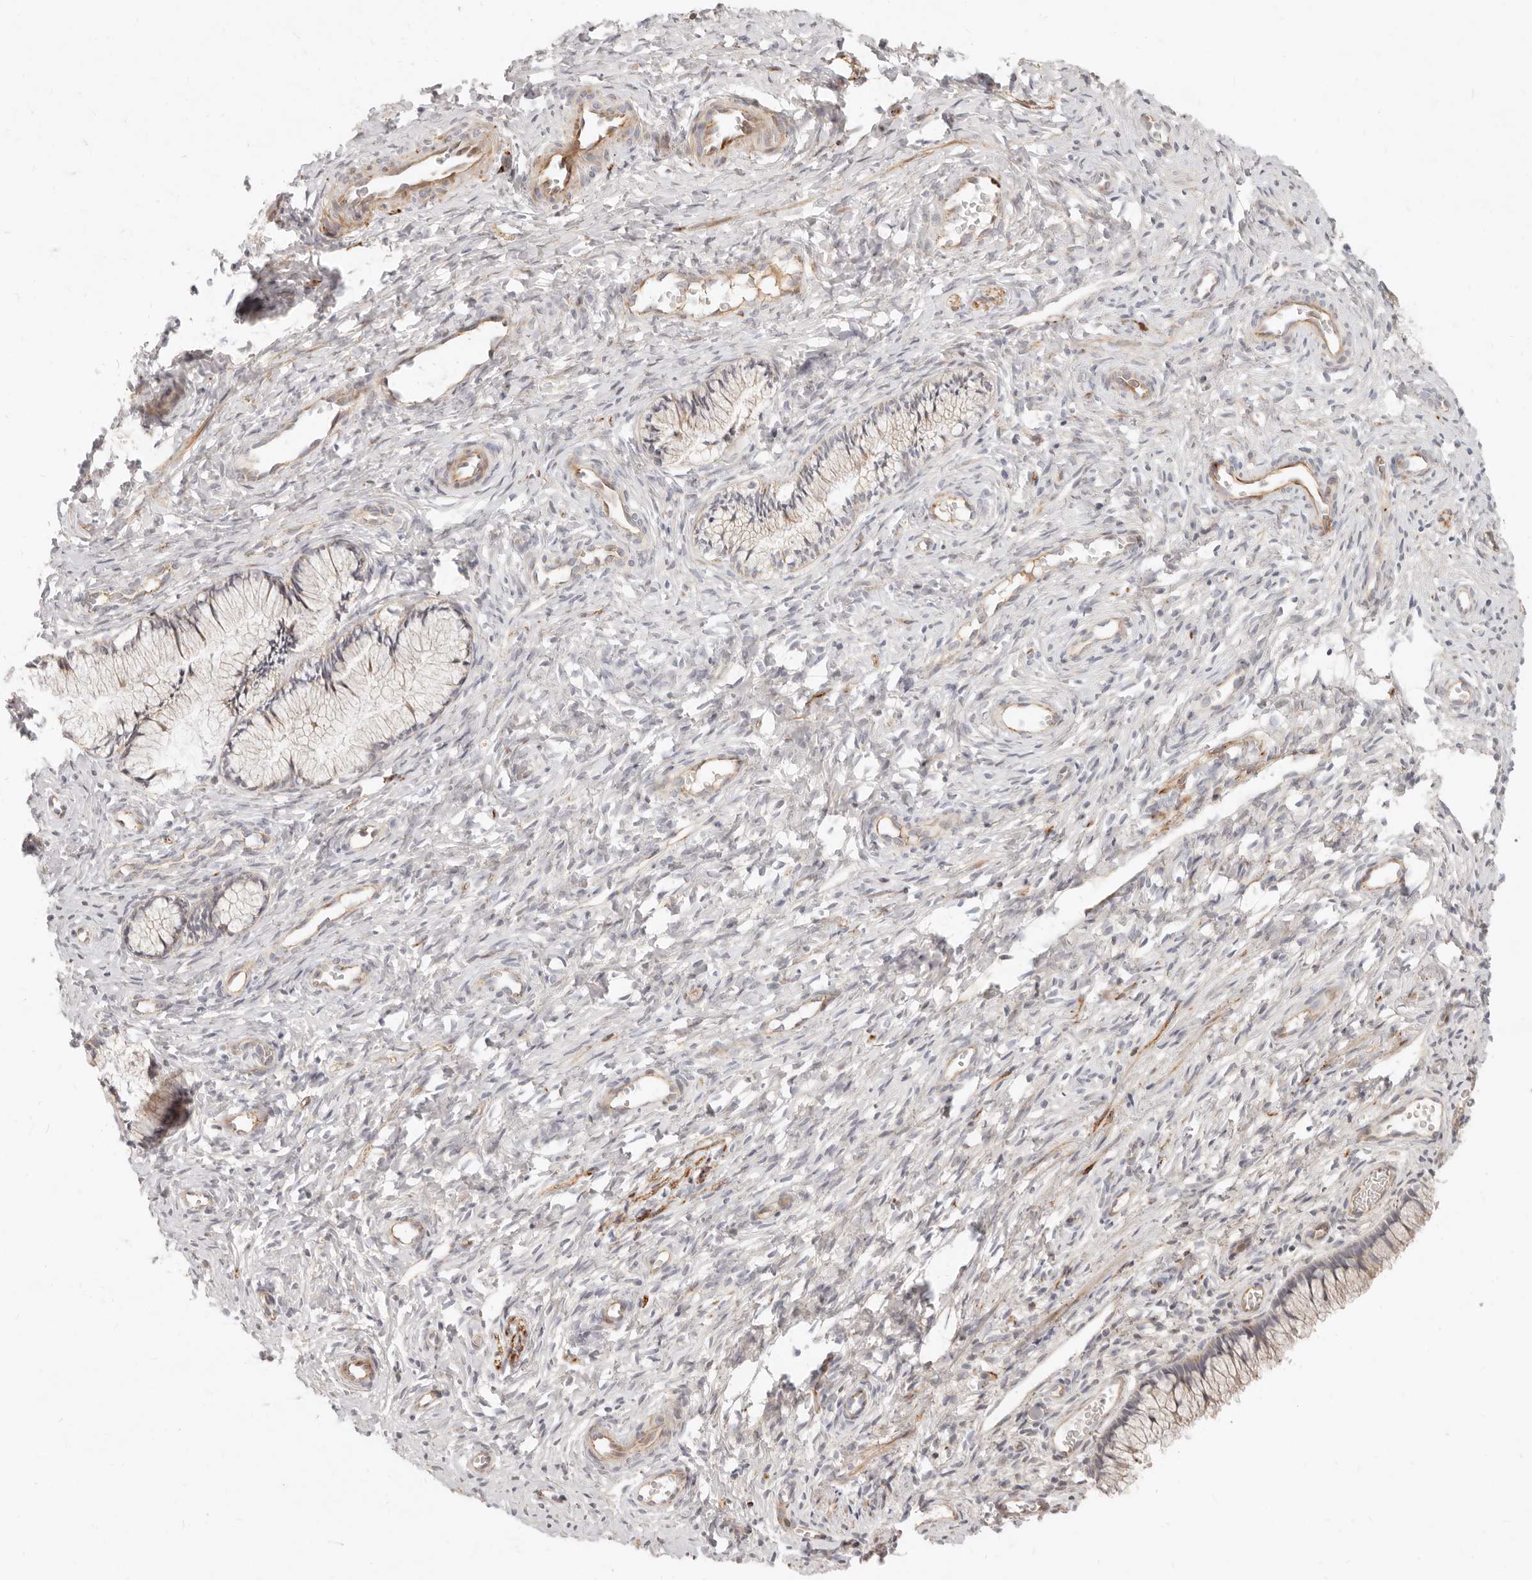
{"staining": {"intensity": "weak", "quantity": "25%-75%", "location": "cytoplasmic/membranous"}, "tissue": "cervix", "cell_type": "Glandular cells", "image_type": "normal", "snomed": [{"axis": "morphology", "description": "Normal tissue, NOS"}, {"axis": "topography", "description": "Cervix"}], "caption": "A micrograph showing weak cytoplasmic/membranous expression in about 25%-75% of glandular cells in normal cervix, as visualized by brown immunohistochemical staining.", "gene": "SASS6", "patient": {"sex": "female", "age": 27}}